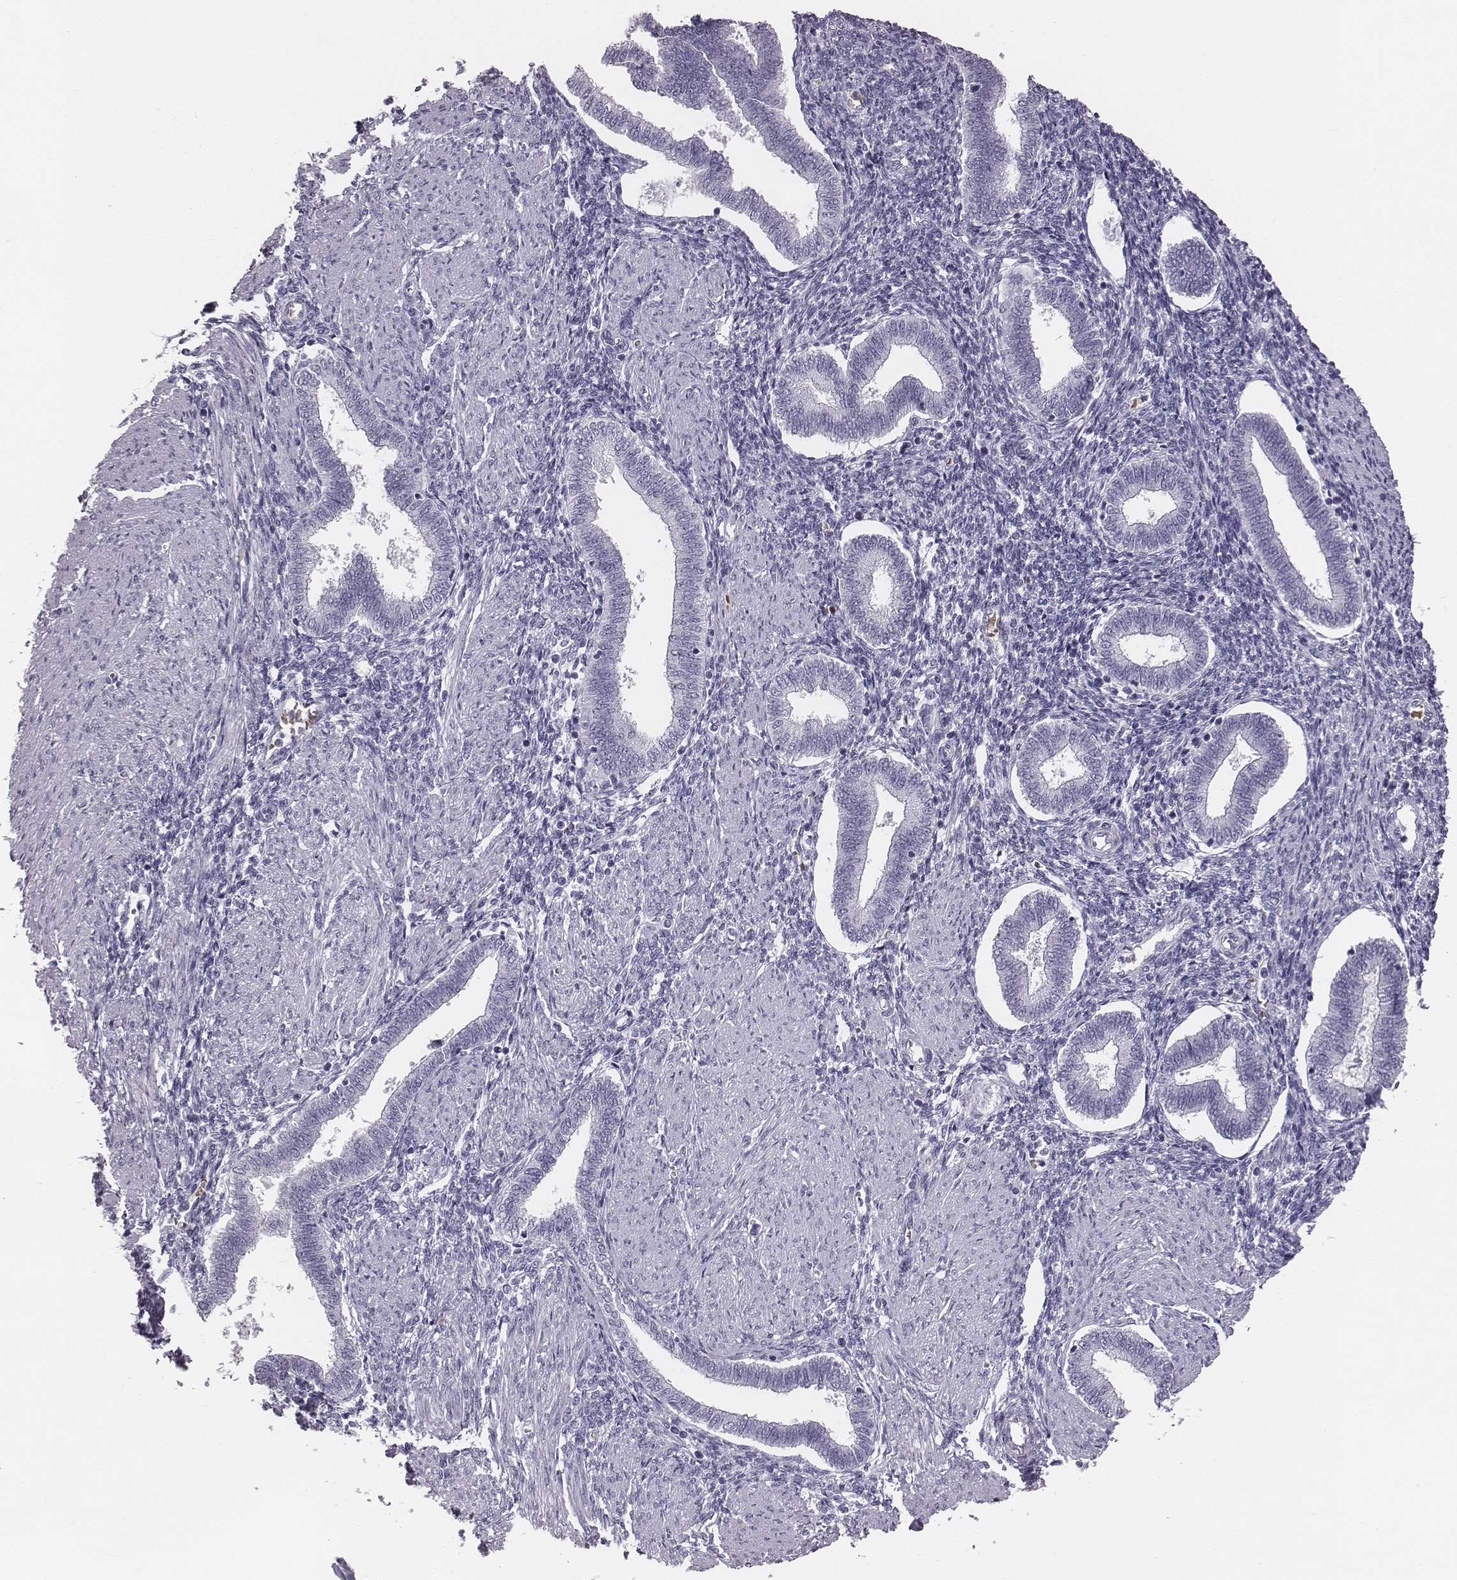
{"staining": {"intensity": "negative", "quantity": "none", "location": "none"}, "tissue": "endometrium", "cell_type": "Cells in endometrial stroma", "image_type": "normal", "snomed": [{"axis": "morphology", "description": "Normal tissue, NOS"}, {"axis": "topography", "description": "Endometrium"}], "caption": "The photomicrograph displays no significant positivity in cells in endometrial stroma of endometrium. (Immunohistochemistry, brightfield microscopy, high magnification).", "gene": "HBZ", "patient": {"sex": "female", "age": 42}}